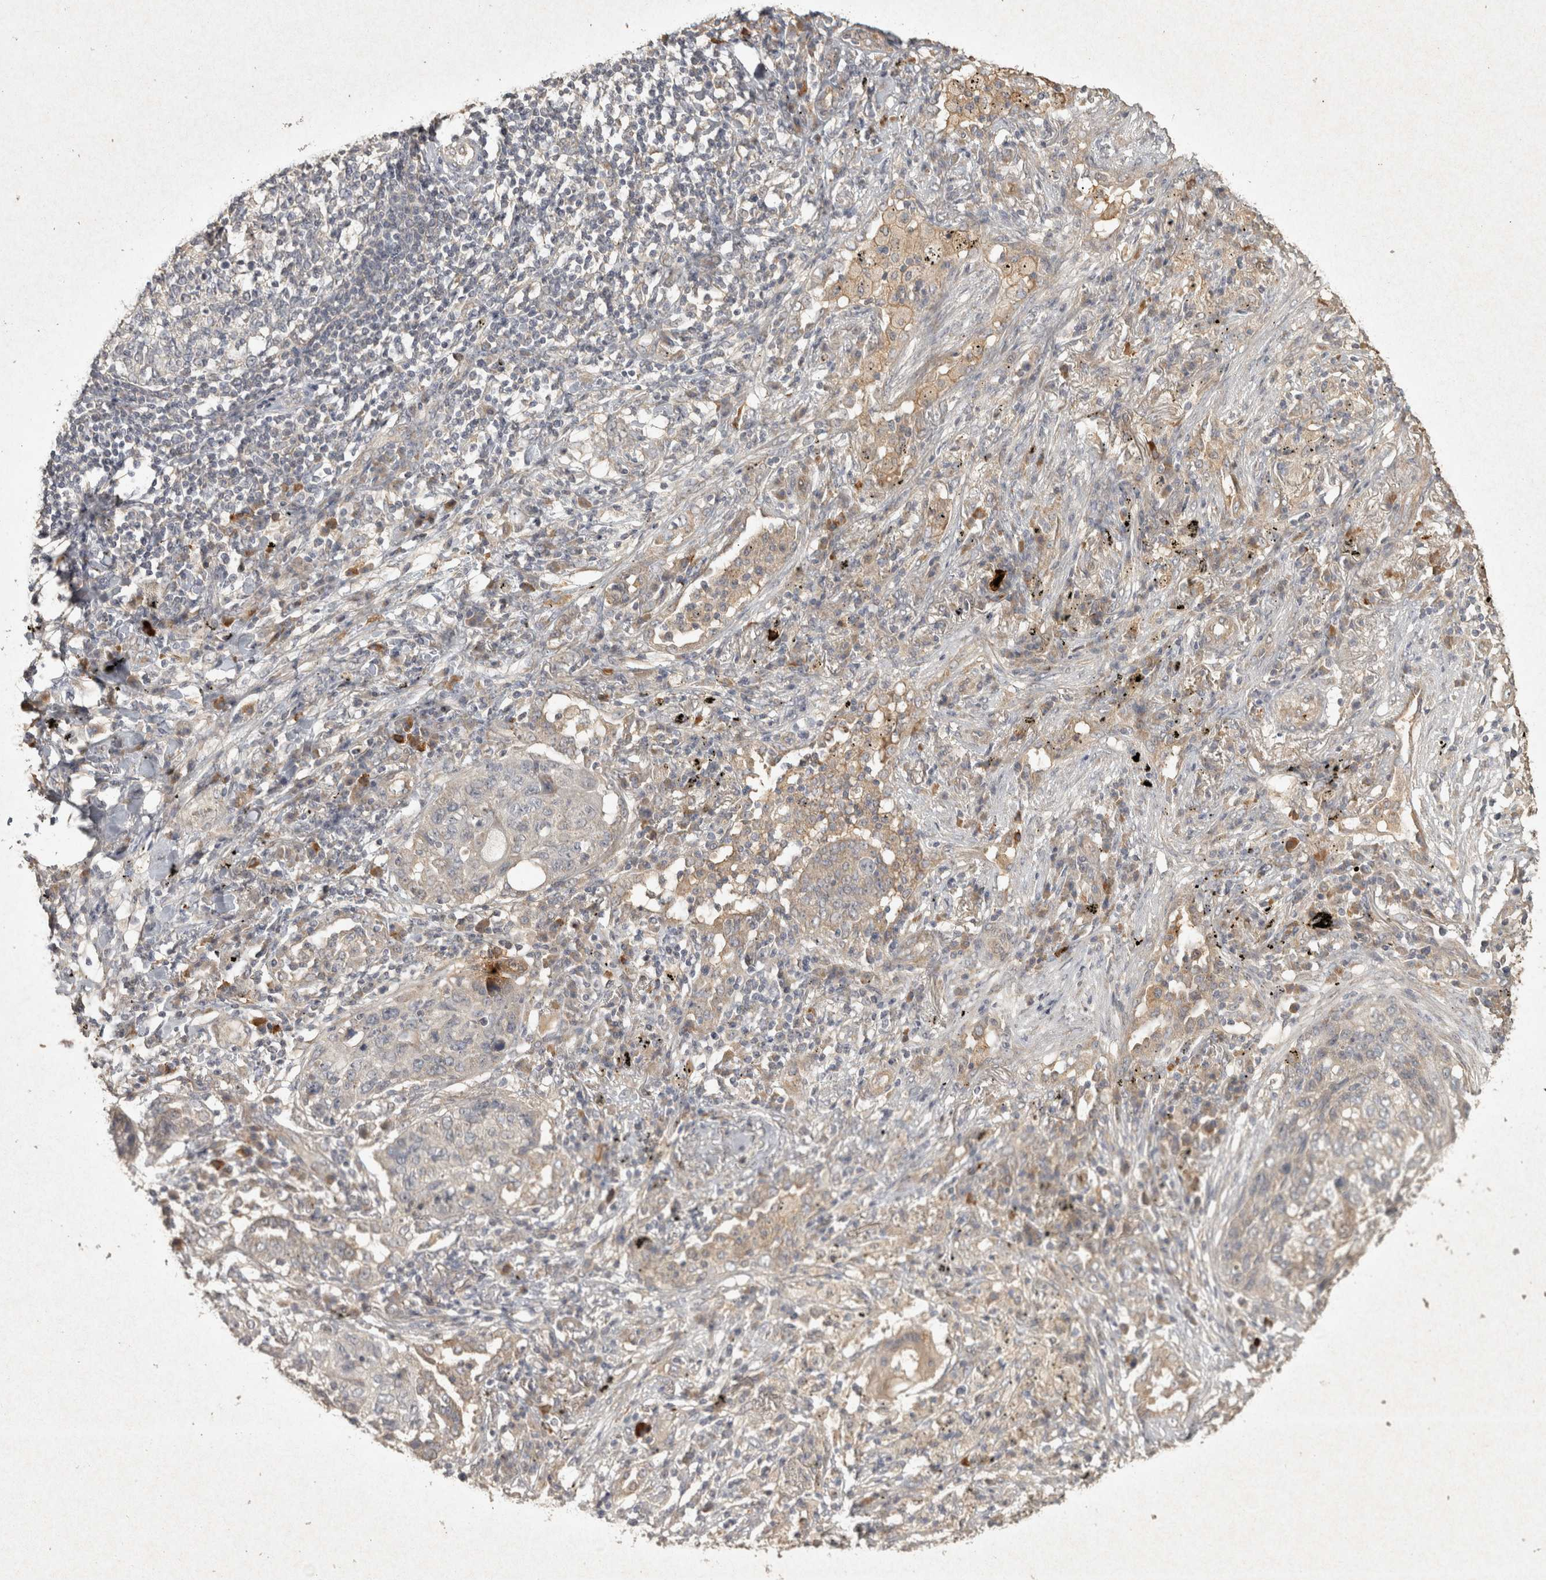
{"staining": {"intensity": "negative", "quantity": "none", "location": "none"}, "tissue": "lung cancer", "cell_type": "Tumor cells", "image_type": "cancer", "snomed": [{"axis": "morphology", "description": "Squamous cell carcinoma, NOS"}, {"axis": "topography", "description": "Lung"}], "caption": "The IHC micrograph has no significant staining in tumor cells of squamous cell carcinoma (lung) tissue.", "gene": "OSTN", "patient": {"sex": "female", "age": 63}}